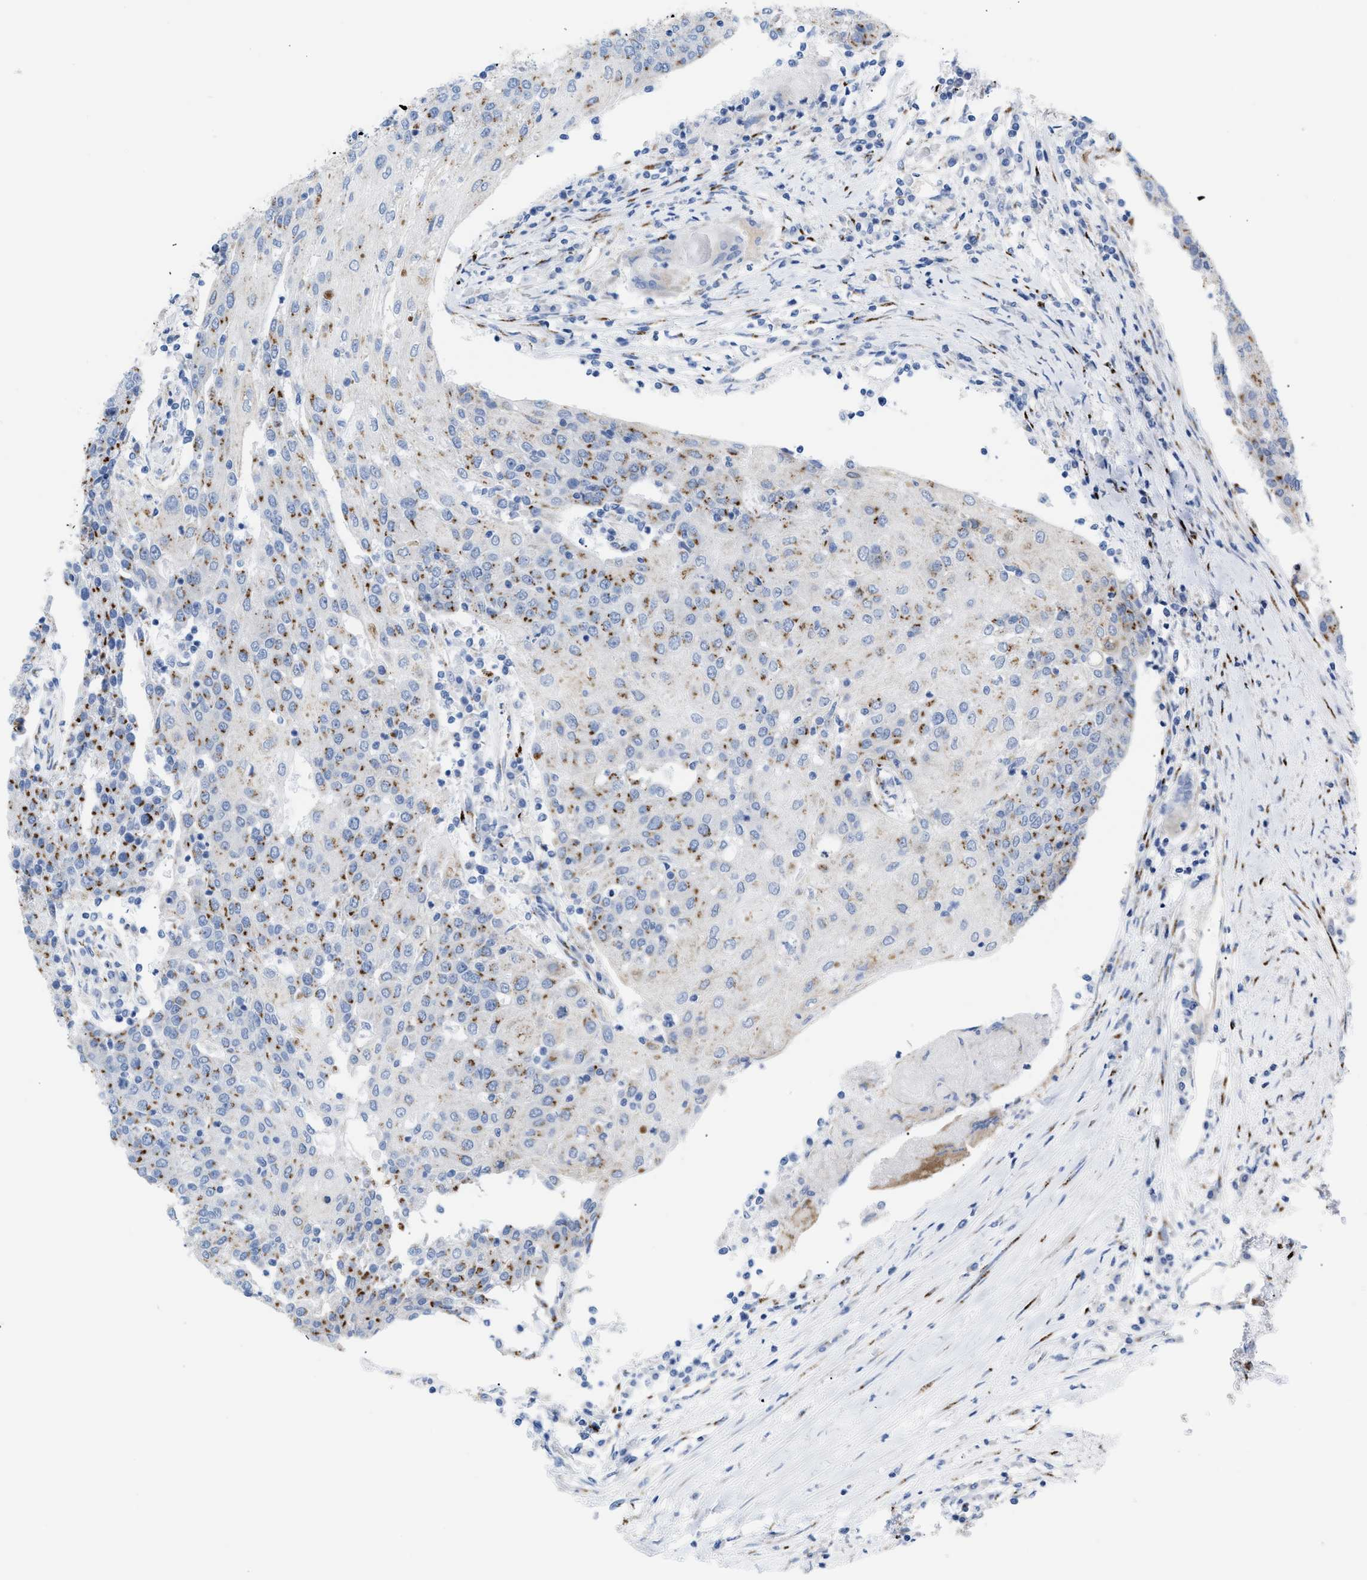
{"staining": {"intensity": "moderate", "quantity": ">75%", "location": "cytoplasmic/membranous"}, "tissue": "urothelial cancer", "cell_type": "Tumor cells", "image_type": "cancer", "snomed": [{"axis": "morphology", "description": "Urothelial carcinoma, High grade"}, {"axis": "topography", "description": "Urinary bladder"}], "caption": "Immunohistochemistry of human urothelial carcinoma (high-grade) exhibits medium levels of moderate cytoplasmic/membranous positivity in about >75% of tumor cells. Using DAB (brown) and hematoxylin (blue) stains, captured at high magnification using brightfield microscopy.", "gene": "TMEM17", "patient": {"sex": "female", "age": 85}}